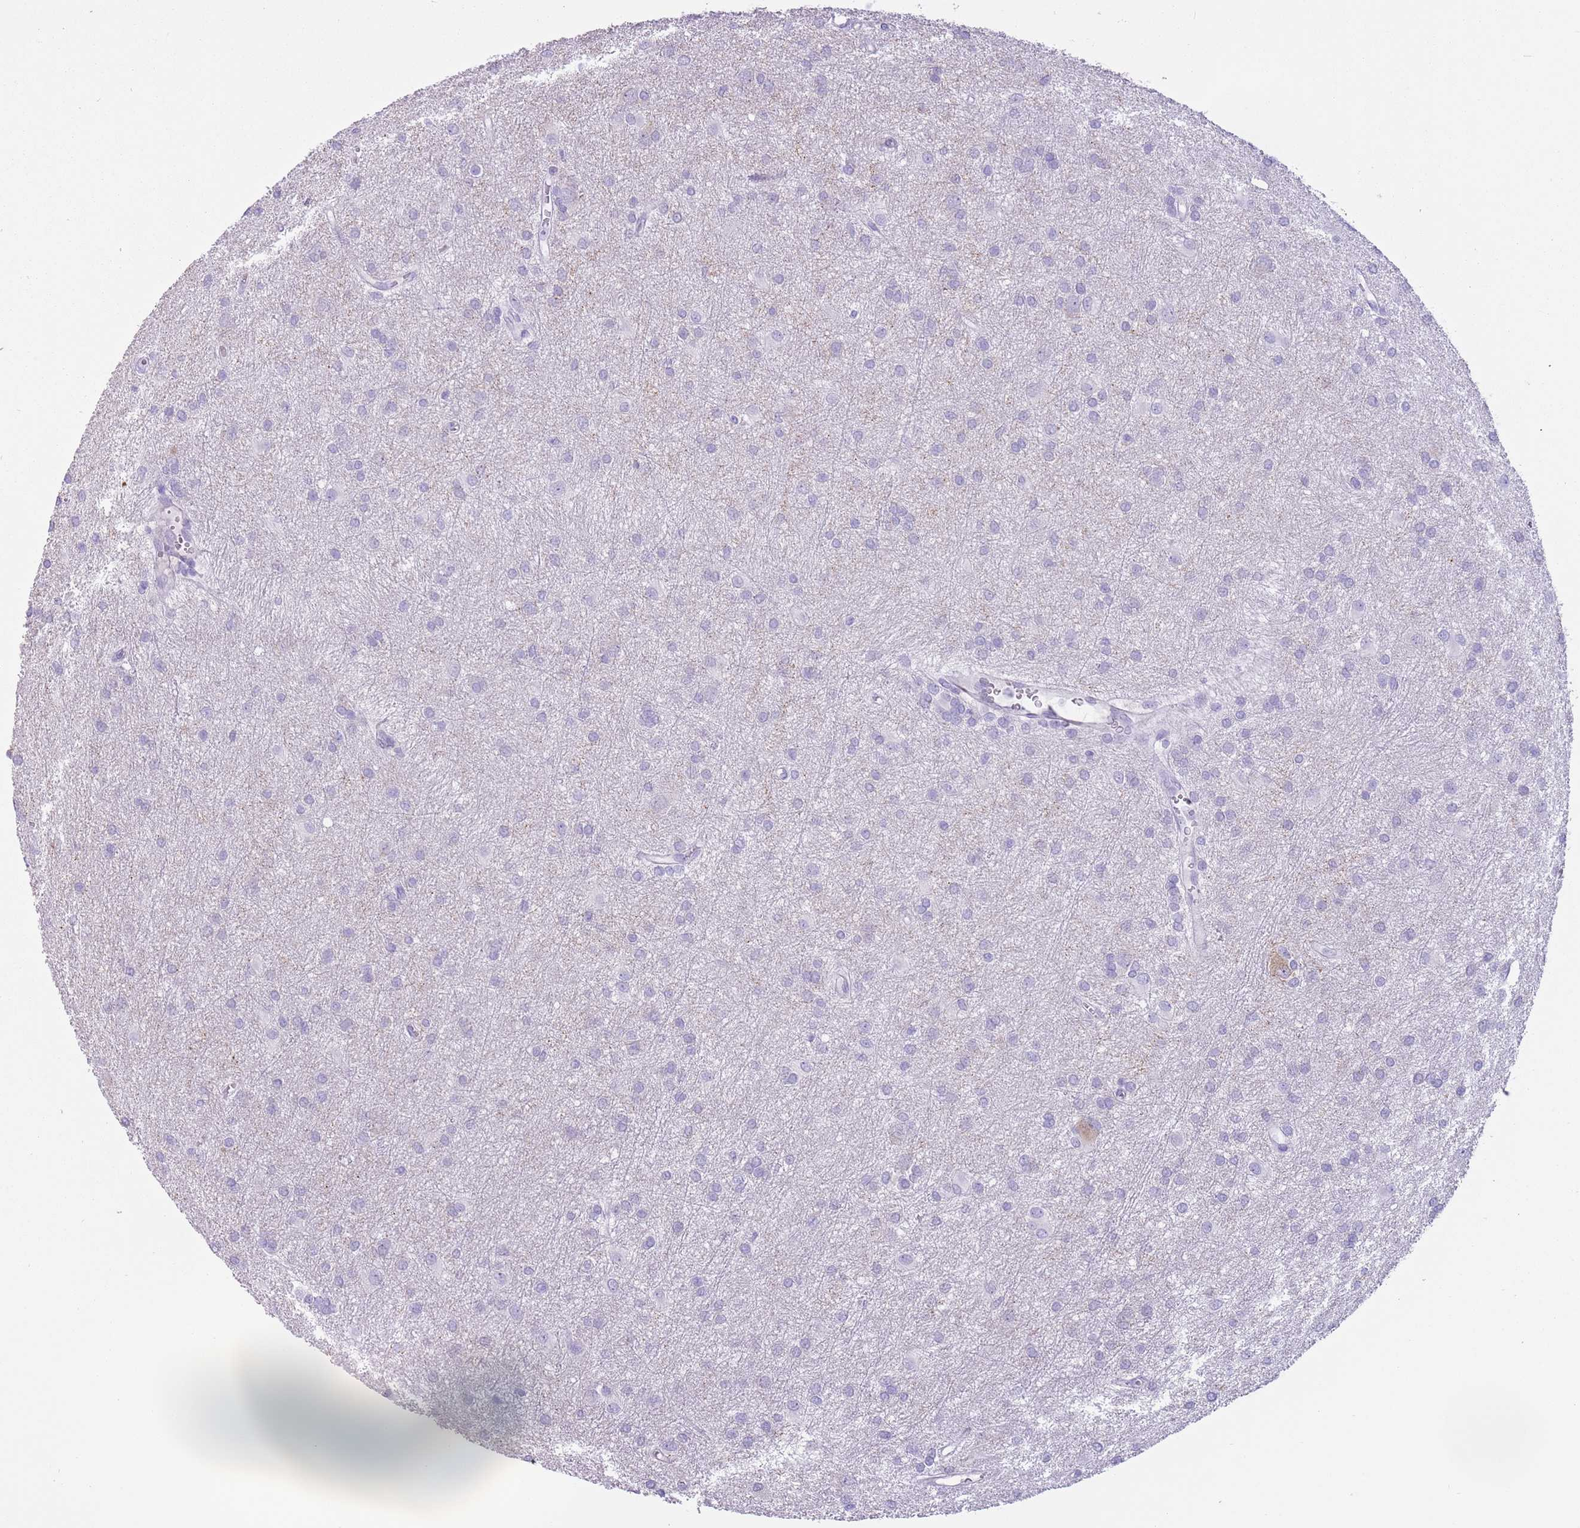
{"staining": {"intensity": "negative", "quantity": "none", "location": "none"}, "tissue": "glioma", "cell_type": "Tumor cells", "image_type": "cancer", "snomed": [{"axis": "morphology", "description": "Glioma, malignant, High grade"}, {"axis": "topography", "description": "Brain"}], "caption": "A high-resolution micrograph shows IHC staining of high-grade glioma (malignant), which reveals no significant expression in tumor cells.", "gene": "SLC7A14", "patient": {"sex": "female", "age": 50}}